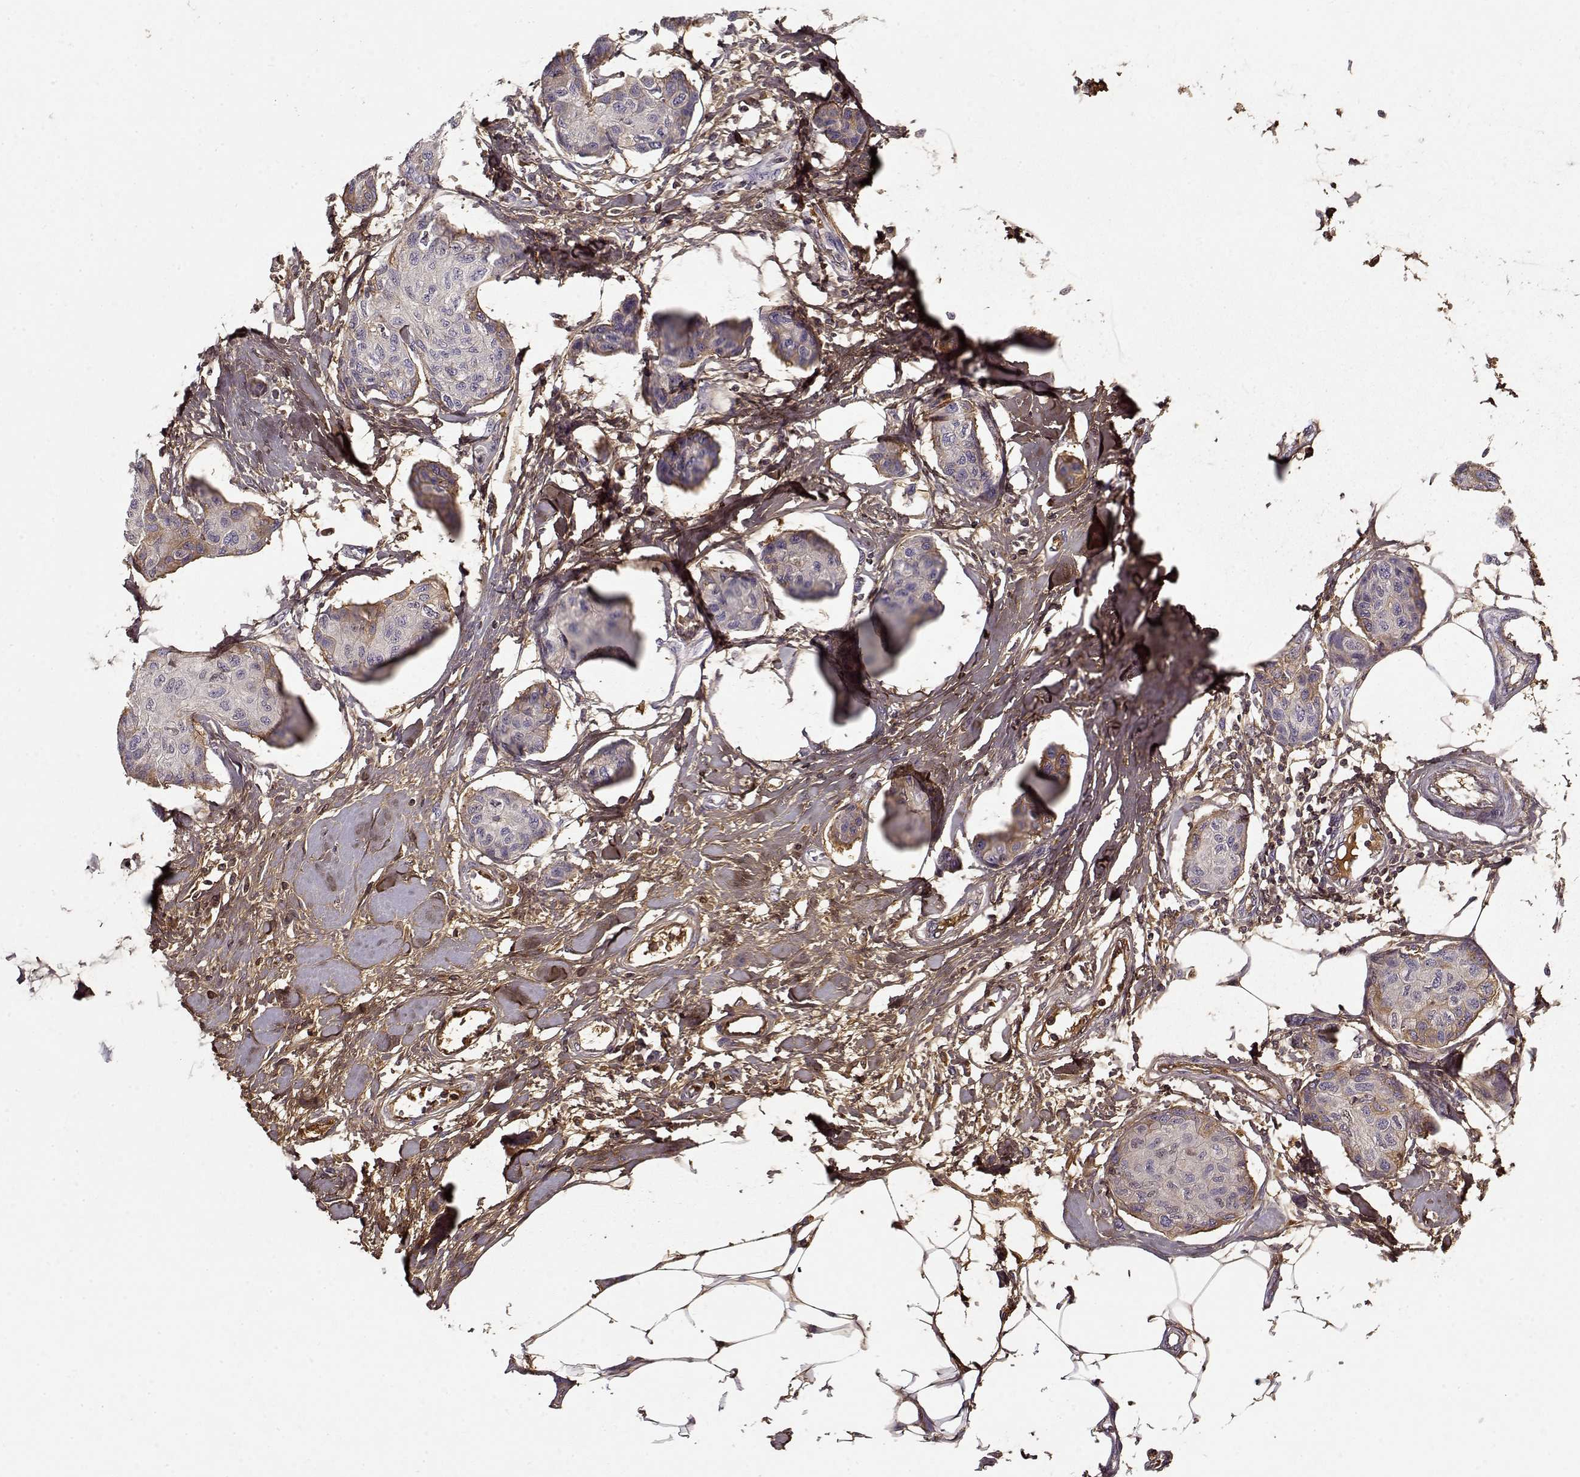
{"staining": {"intensity": "moderate", "quantity": "<25%", "location": "cytoplasmic/membranous"}, "tissue": "breast cancer", "cell_type": "Tumor cells", "image_type": "cancer", "snomed": [{"axis": "morphology", "description": "Duct carcinoma"}, {"axis": "topography", "description": "Breast"}], "caption": "Moderate cytoplasmic/membranous positivity for a protein is present in approximately <25% of tumor cells of breast cancer using IHC.", "gene": "LUM", "patient": {"sex": "female", "age": 80}}